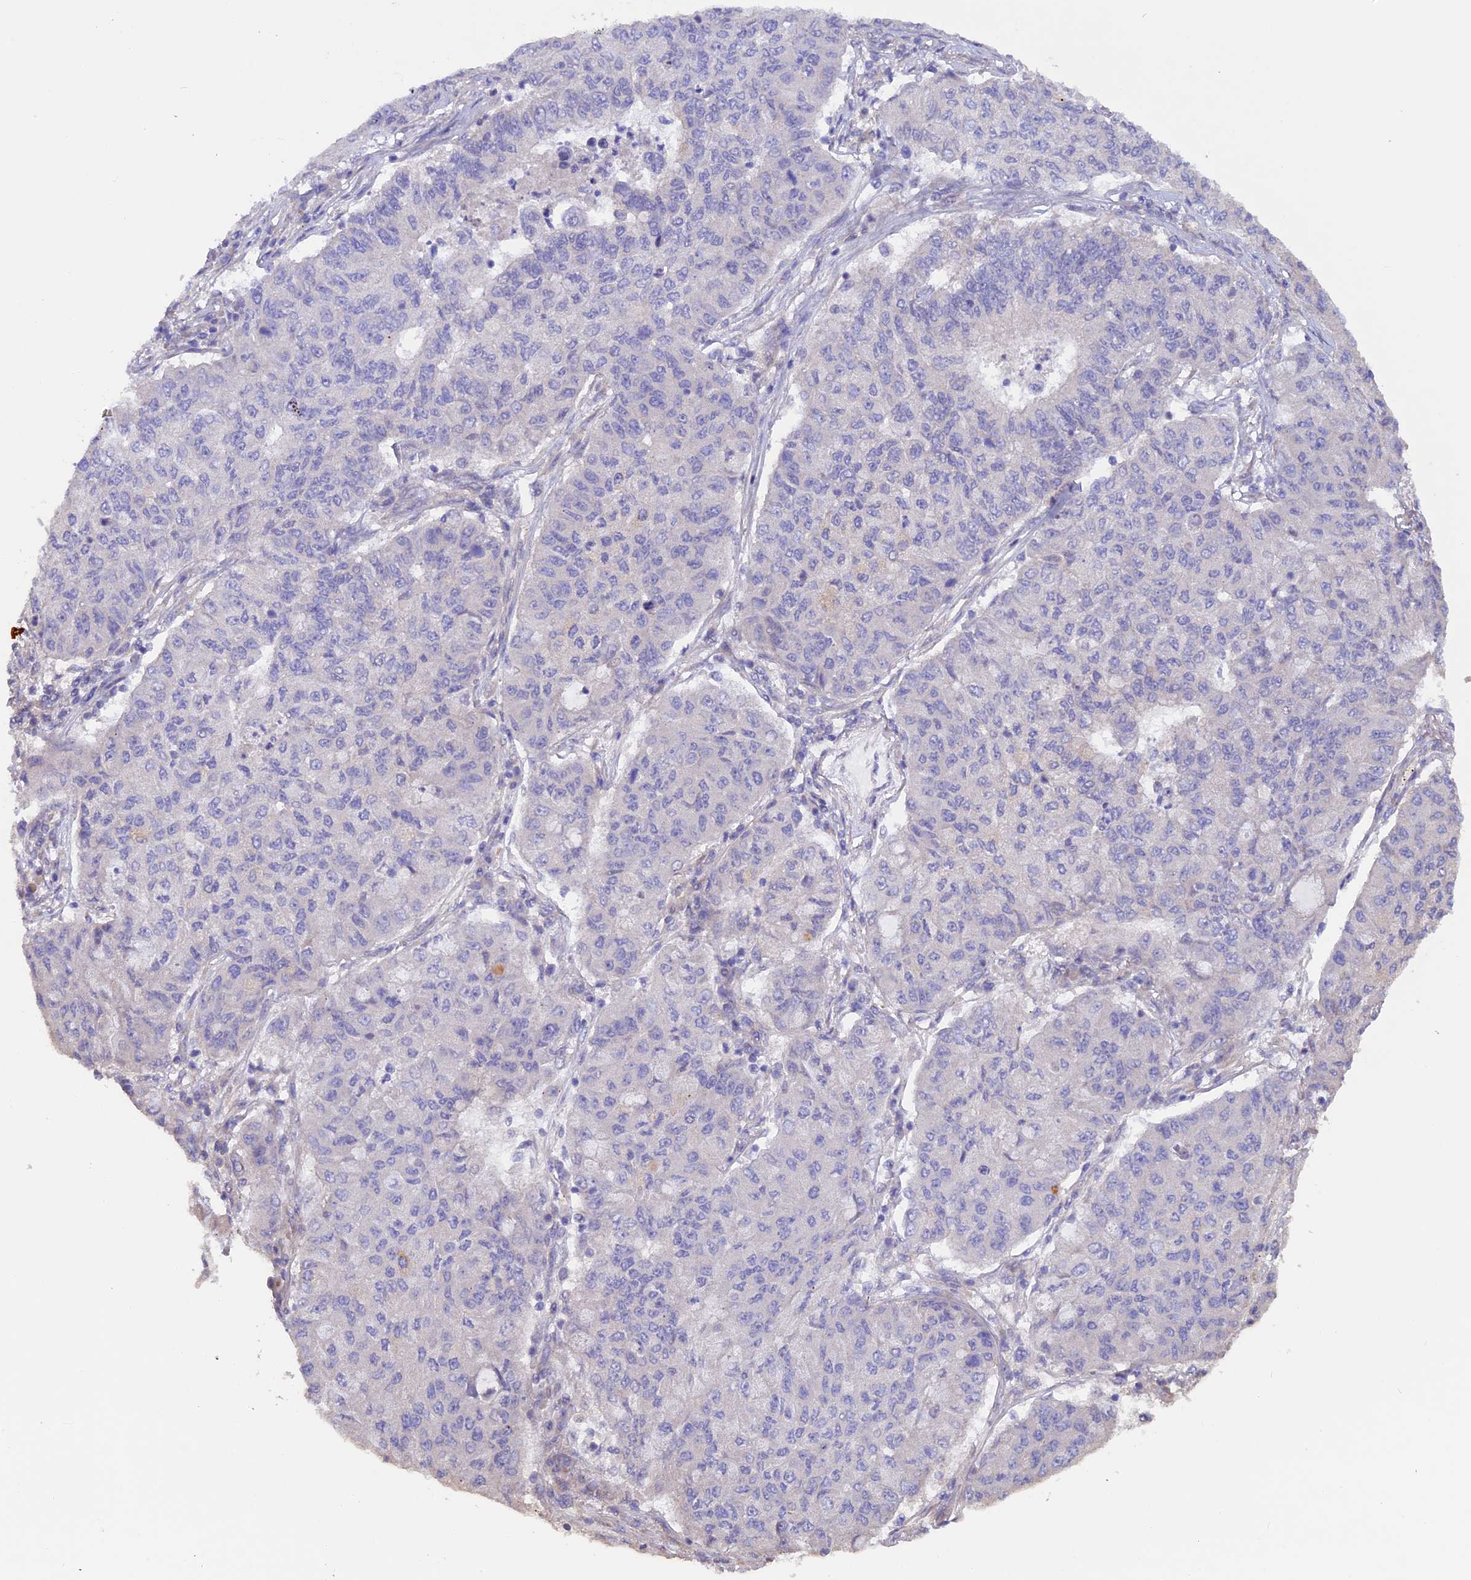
{"staining": {"intensity": "negative", "quantity": "none", "location": "none"}, "tissue": "lung cancer", "cell_type": "Tumor cells", "image_type": "cancer", "snomed": [{"axis": "morphology", "description": "Squamous cell carcinoma, NOS"}, {"axis": "topography", "description": "Lung"}], "caption": "Tumor cells are negative for brown protein staining in squamous cell carcinoma (lung).", "gene": "HYCC1", "patient": {"sex": "male", "age": 74}}